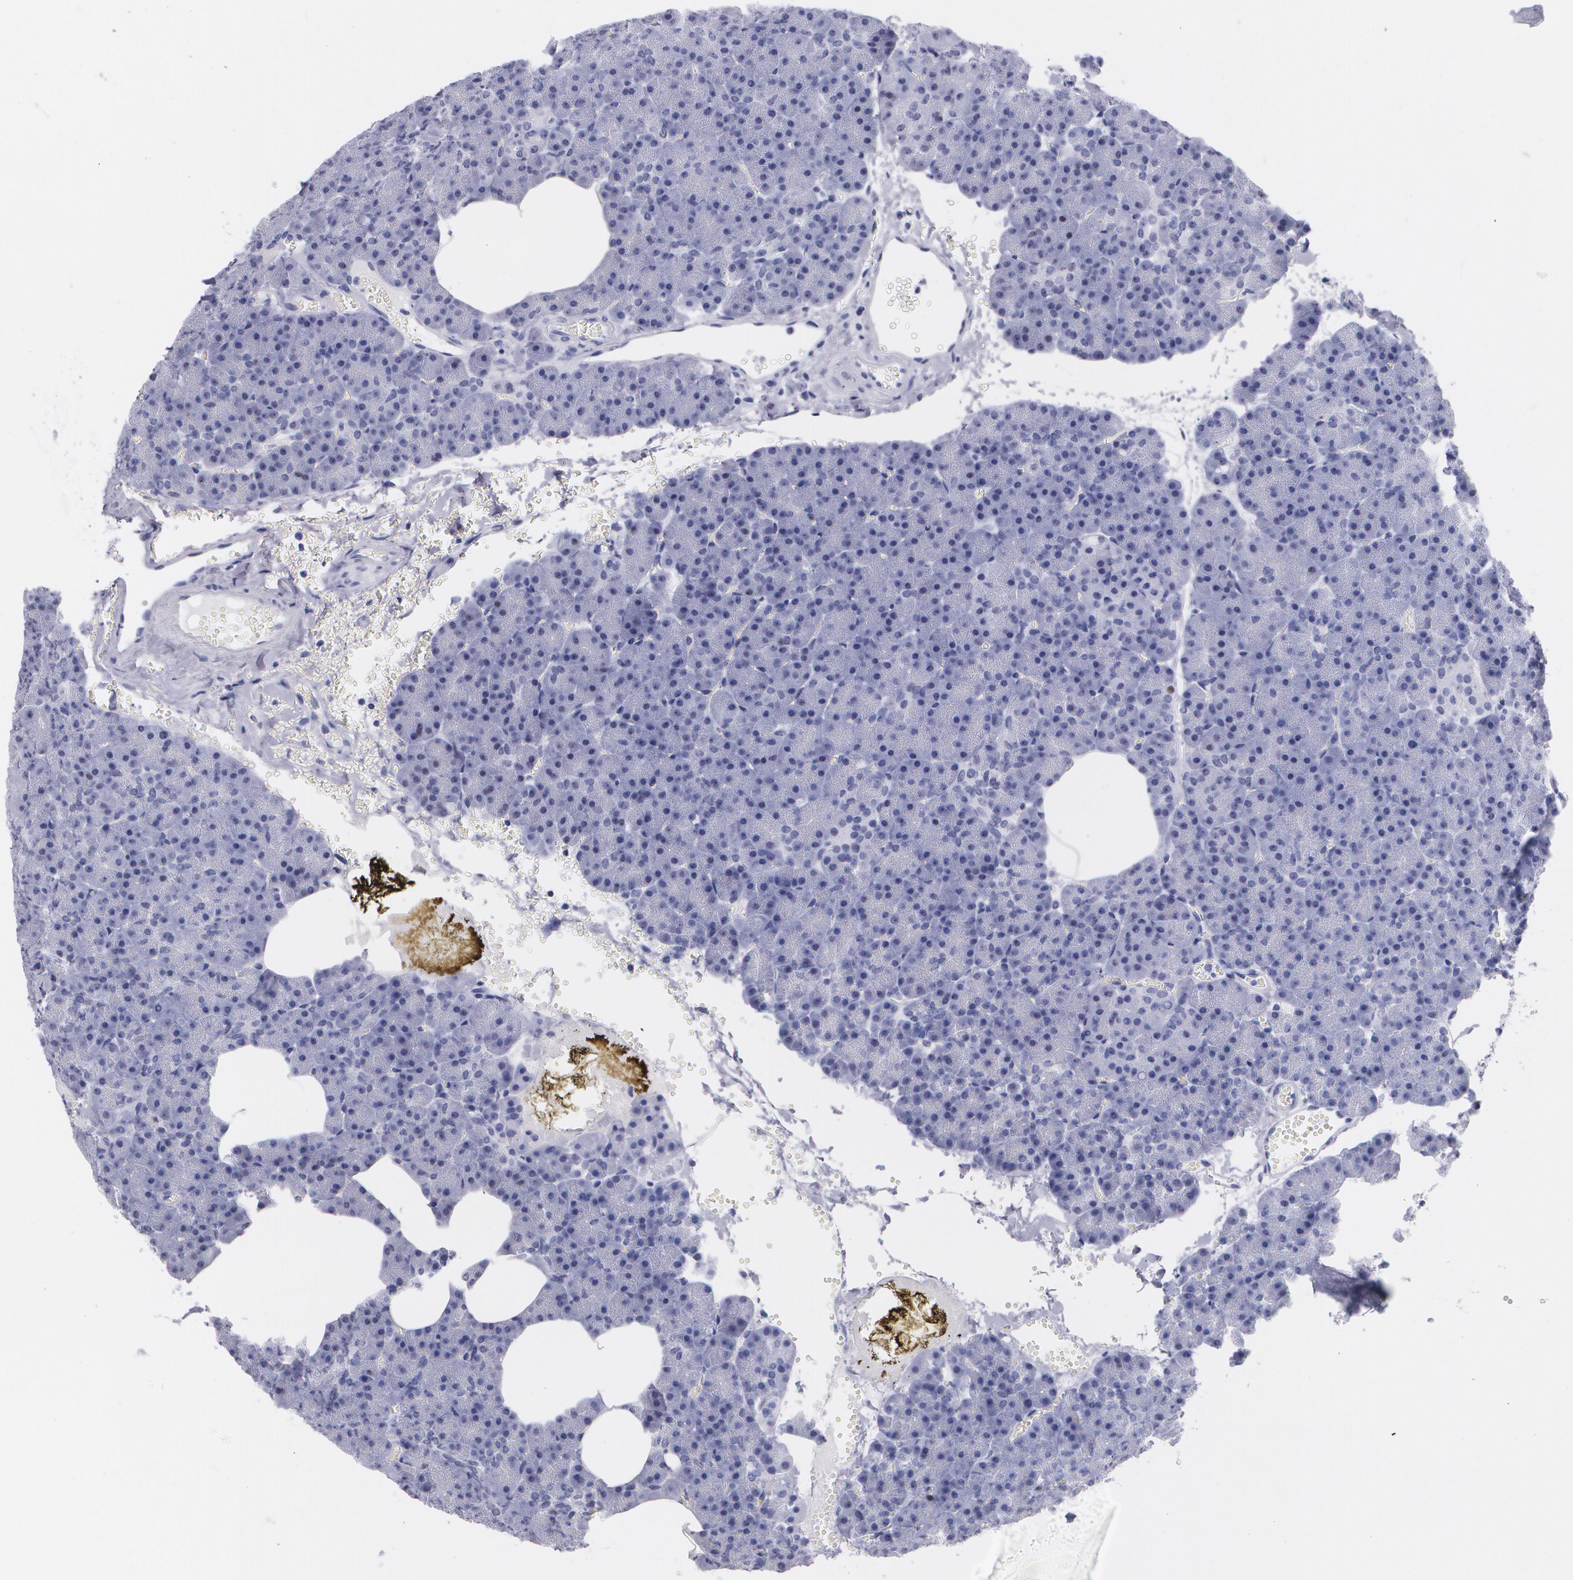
{"staining": {"intensity": "weak", "quantity": "<25%", "location": "nuclear"}, "tissue": "pancreas", "cell_type": "Exocrine glandular cells", "image_type": "normal", "snomed": [{"axis": "morphology", "description": "Normal tissue, NOS"}, {"axis": "topography", "description": "Pancreas"}], "caption": "Exocrine glandular cells are negative for protein expression in benign human pancreas. The staining is performed using DAB (3,3'-diaminobenzidine) brown chromogen with nuclei counter-stained in using hematoxylin.", "gene": "TP53", "patient": {"sex": "female", "age": 35}}